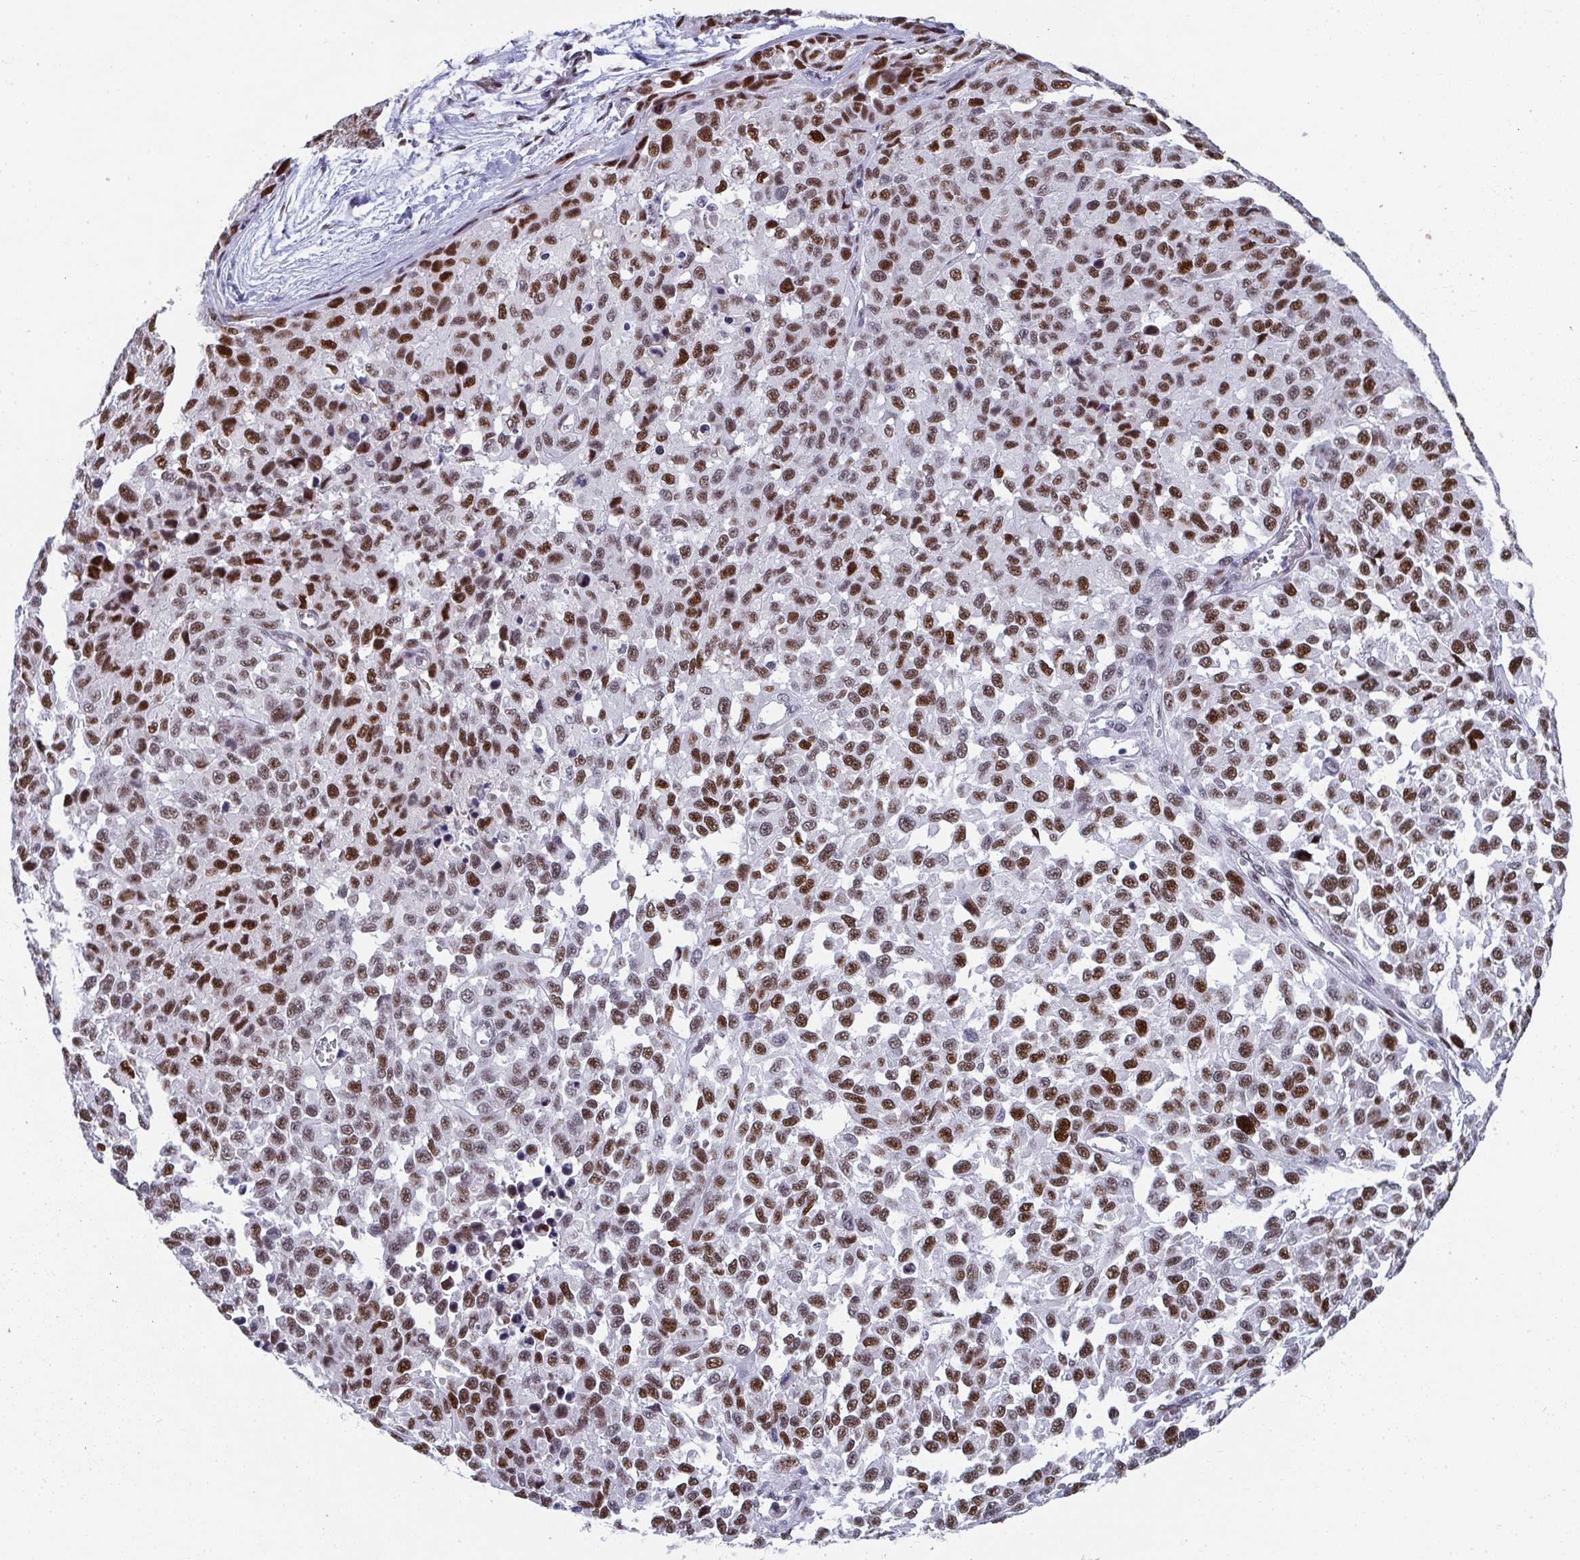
{"staining": {"intensity": "strong", "quantity": ">75%", "location": "nuclear"}, "tissue": "melanoma", "cell_type": "Tumor cells", "image_type": "cancer", "snomed": [{"axis": "morphology", "description": "Malignant melanoma, NOS"}, {"axis": "topography", "description": "Skin"}], "caption": "Immunohistochemistry (IHC) (DAB (3,3'-diaminobenzidine)) staining of human malignant melanoma displays strong nuclear protein positivity in approximately >75% of tumor cells.", "gene": "JDP2", "patient": {"sex": "male", "age": 62}}